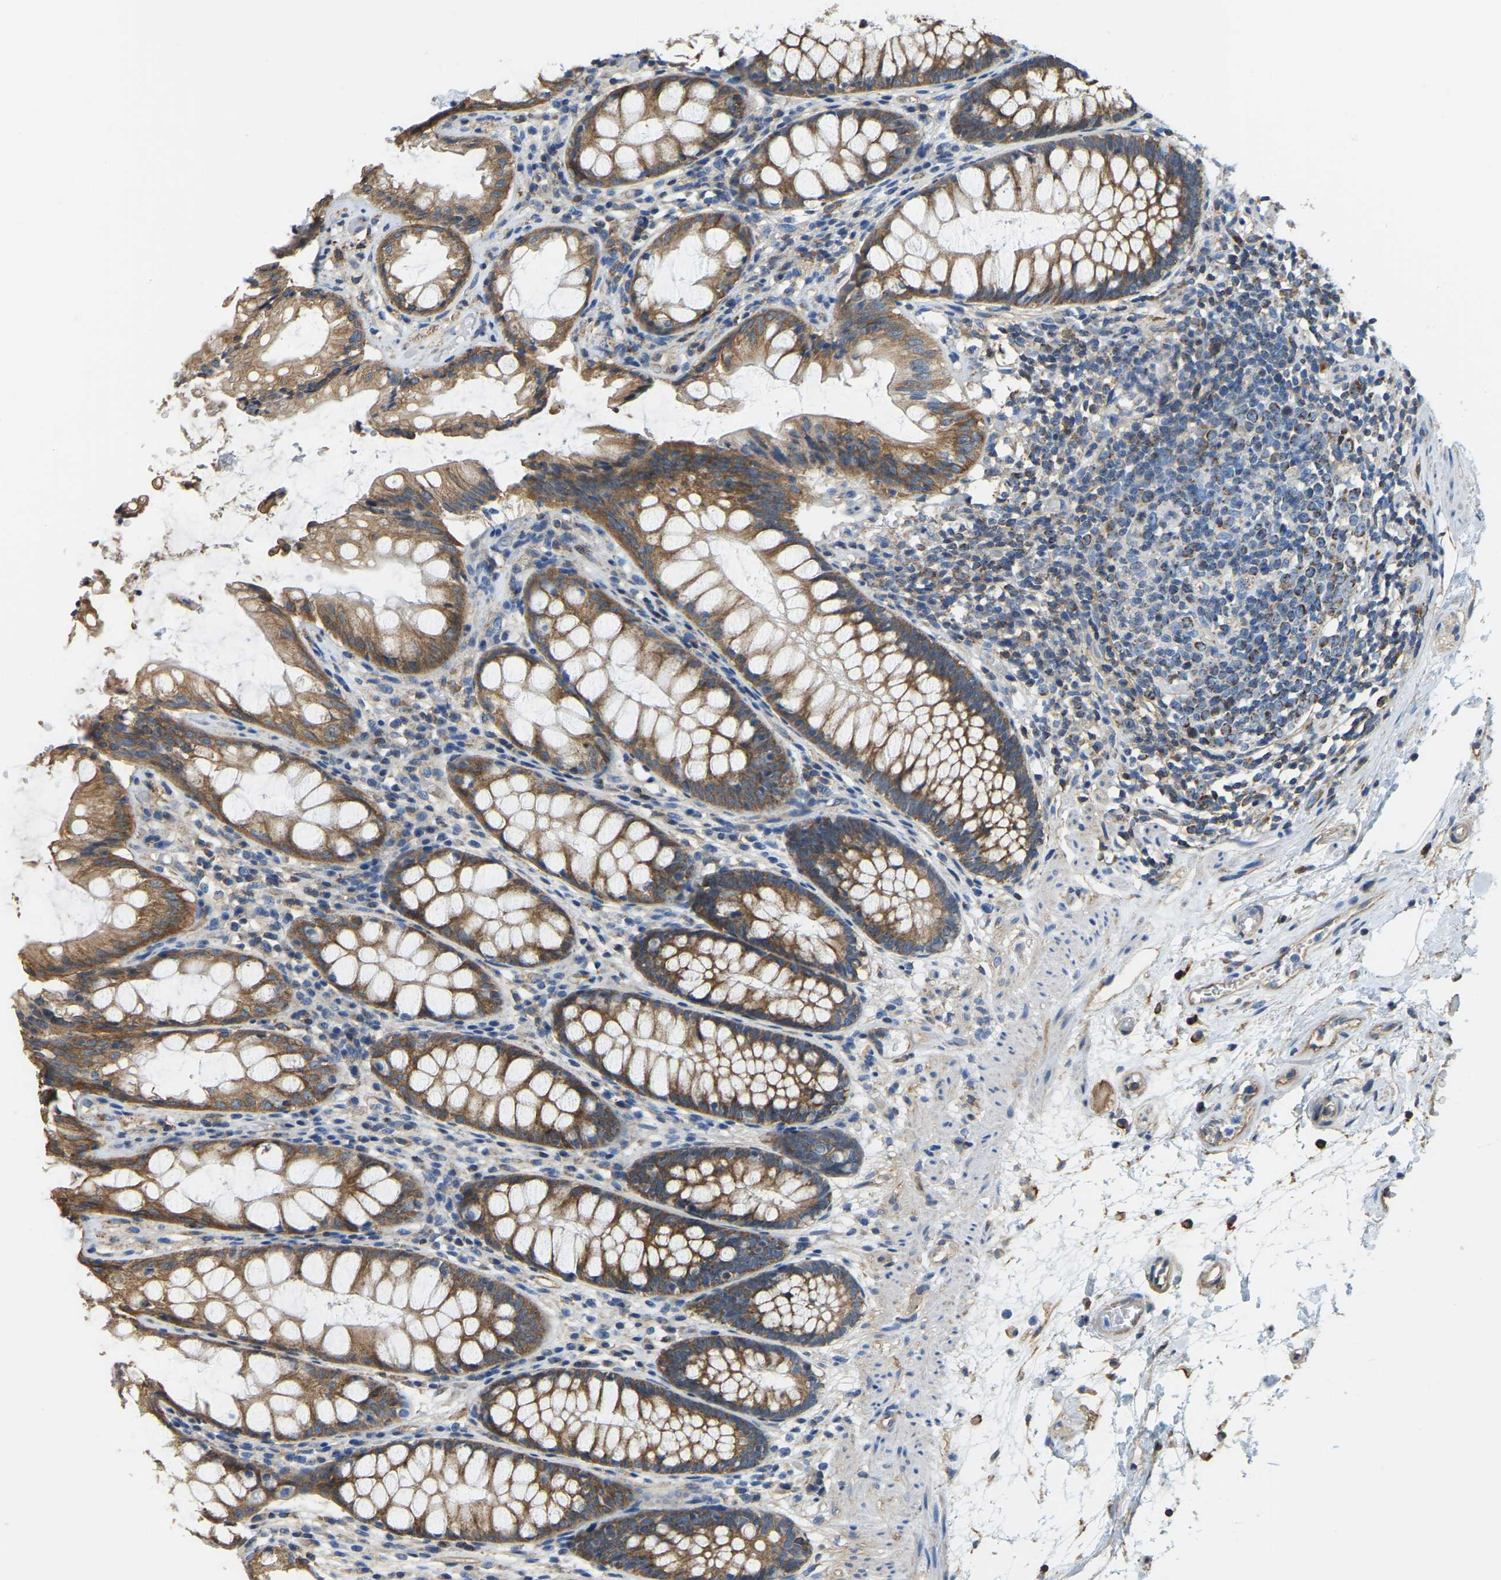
{"staining": {"intensity": "moderate", "quantity": ">75%", "location": "cytoplasmic/membranous"}, "tissue": "rectum", "cell_type": "Glandular cells", "image_type": "normal", "snomed": [{"axis": "morphology", "description": "Normal tissue, NOS"}, {"axis": "topography", "description": "Rectum"}], "caption": "An immunohistochemistry (IHC) image of unremarkable tissue is shown. Protein staining in brown highlights moderate cytoplasmic/membranous positivity in rectum within glandular cells.", "gene": "AHNAK", "patient": {"sex": "male", "age": 64}}